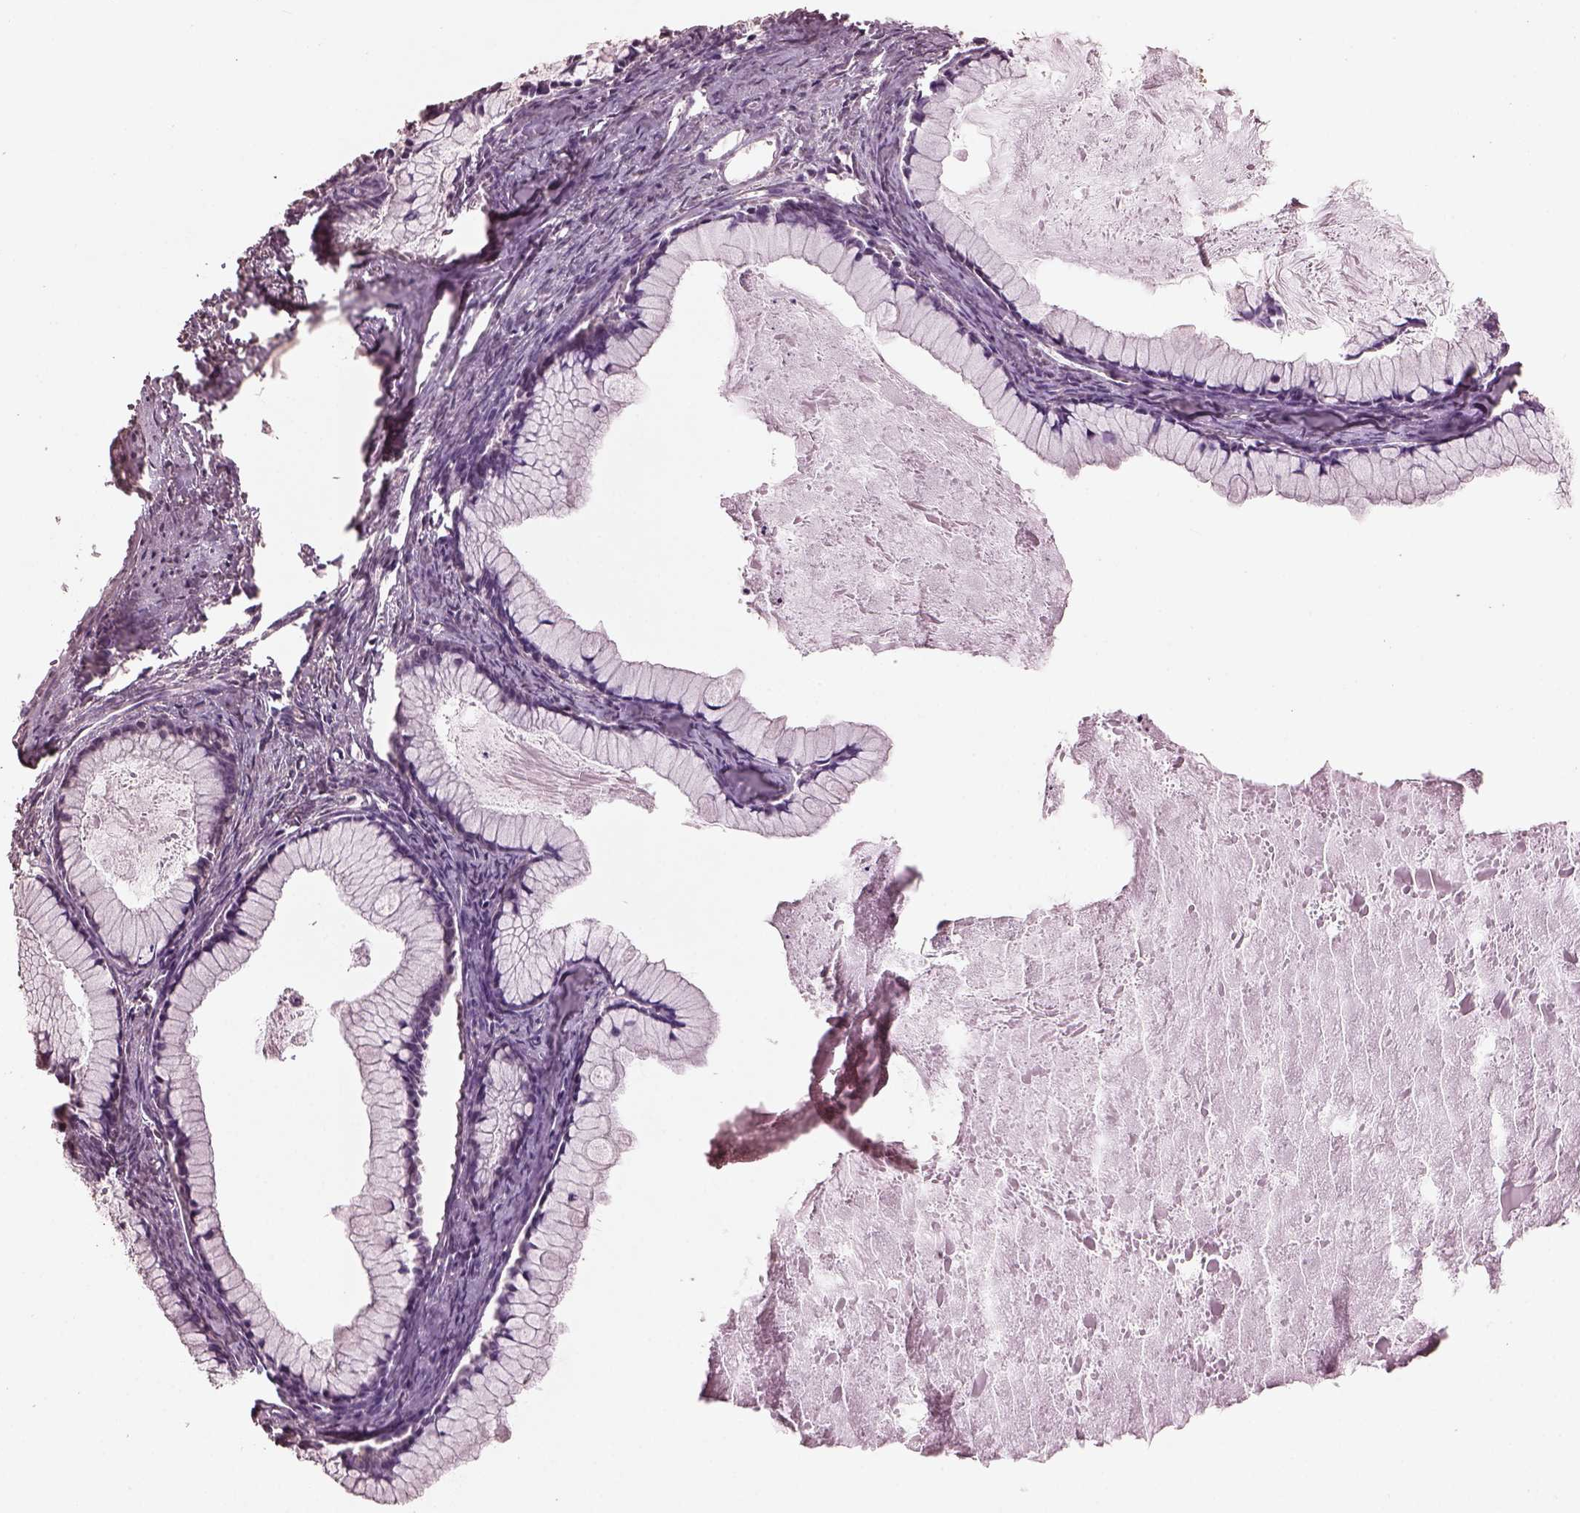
{"staining": {"intensity": "negative", "quantity": "none", "location": "none"}, "tissue": "ovarian cancer", "cell_type": "Tumor cells", "image_type": "cancer", "snomed": [{"axis": "morphology", "description": "Cystadenocarcinoma, mucinous, NOS"}, {"axis": "topography", "description": "Ovary"}], "caption": "DAB (3,3'-diaminobenzidine) immunohistochemical staining of ovarian cancer shows no significant expression in tumor cells.", "gene": "CPT1C", "patient": {"sex": "female", "age": 41}}